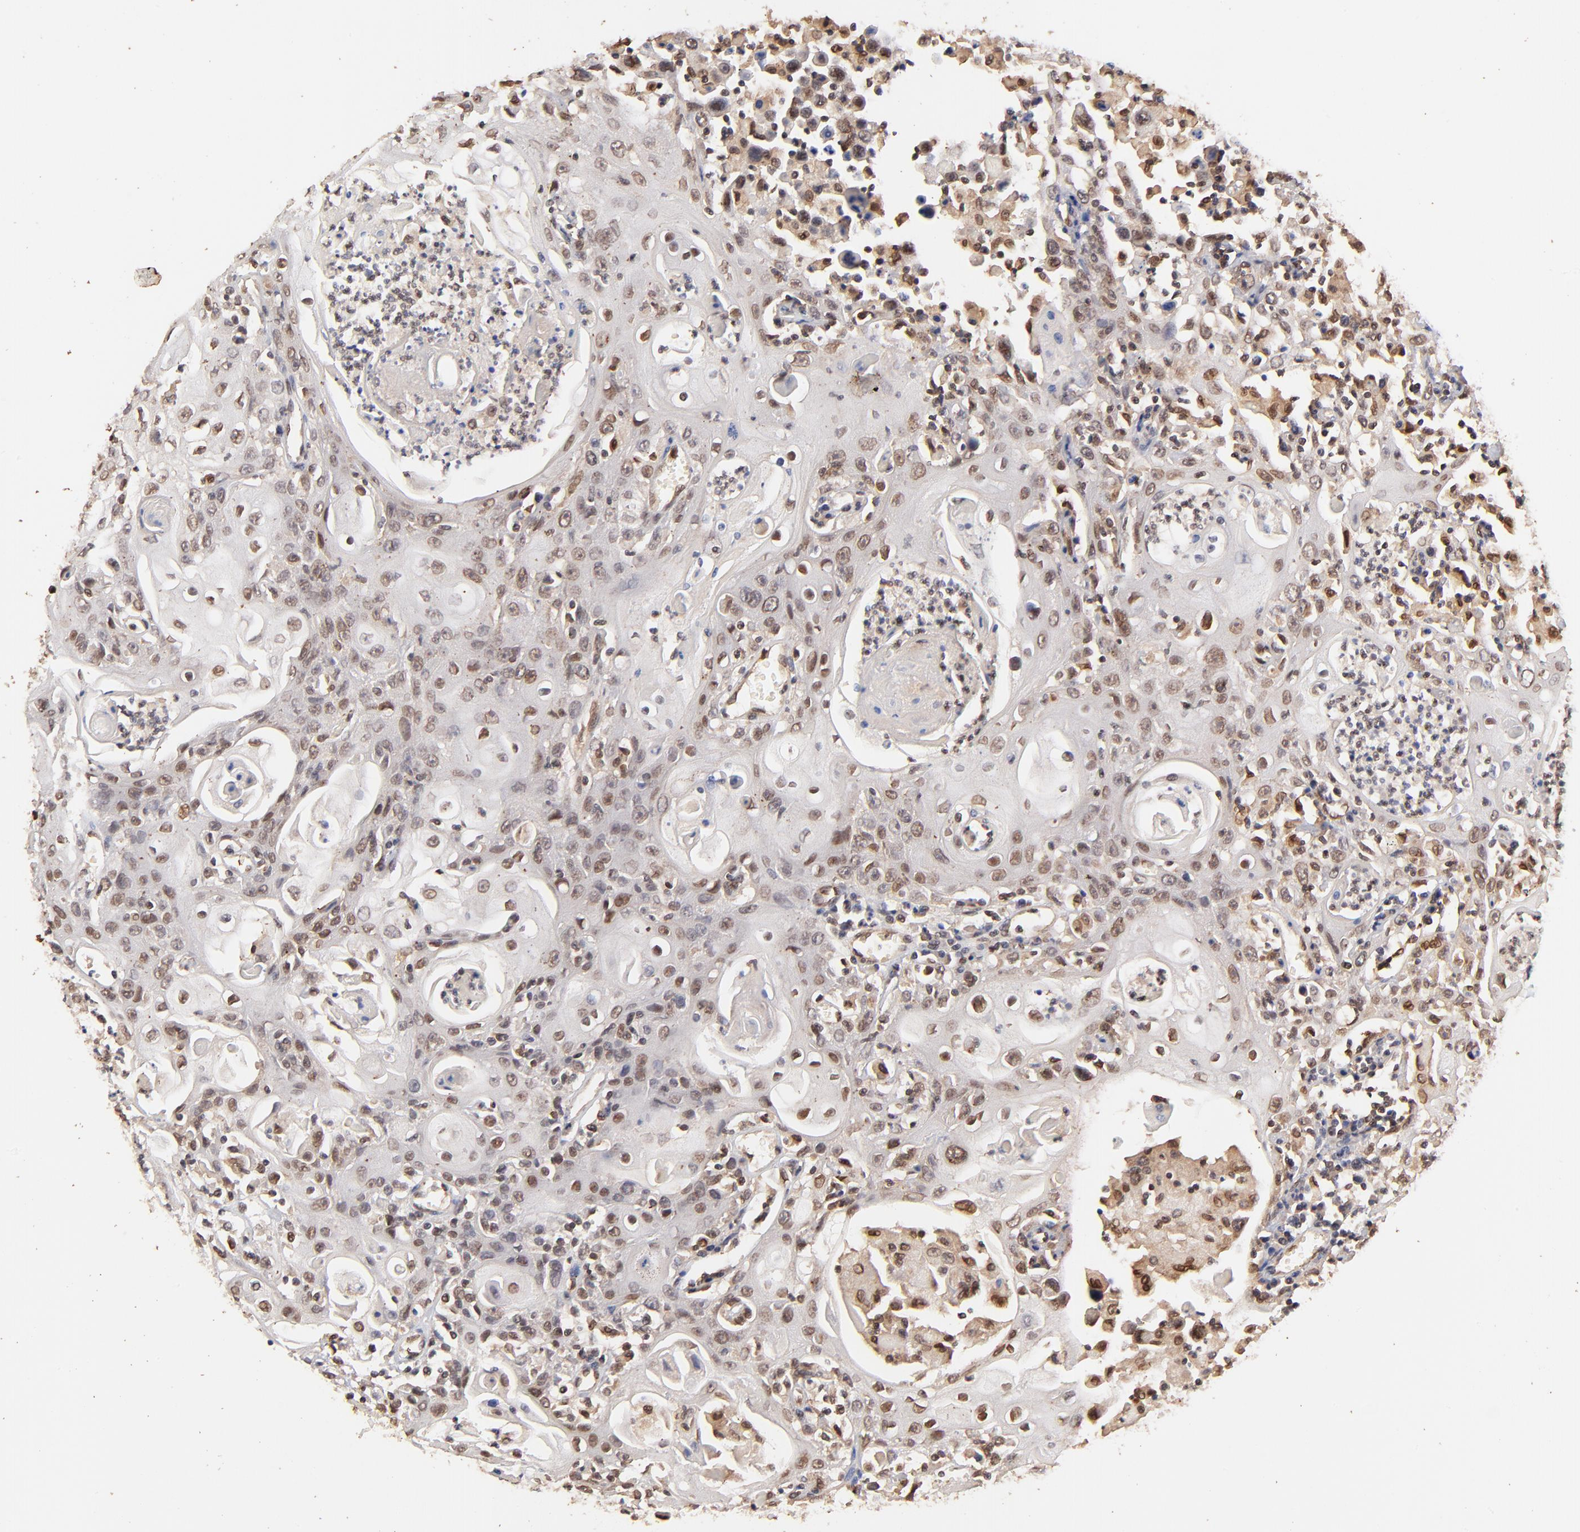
{"staining": {"intensity": "weak", "quantity": "25%-75%", "location": "nuclear"}, "tissue": "head and neck cancer", "cell_type": "Tumor cells", "image_type": "cancer", "snomed": [{"axis": "morphology", "description": "Squamous cell carcinoma, NOS"}, {"axis": "topography", "description": "Oral tissue"}, {"axis": "topography", "description": "Head-Neck"}], "caption": "Protein staining exhibits weak nuclear staining in about 25%-75% of tumor cells in head and neck squamous cell carcinoma.", "gene": "ZFP92", "patient": {"sex": "female", "age": 76}}